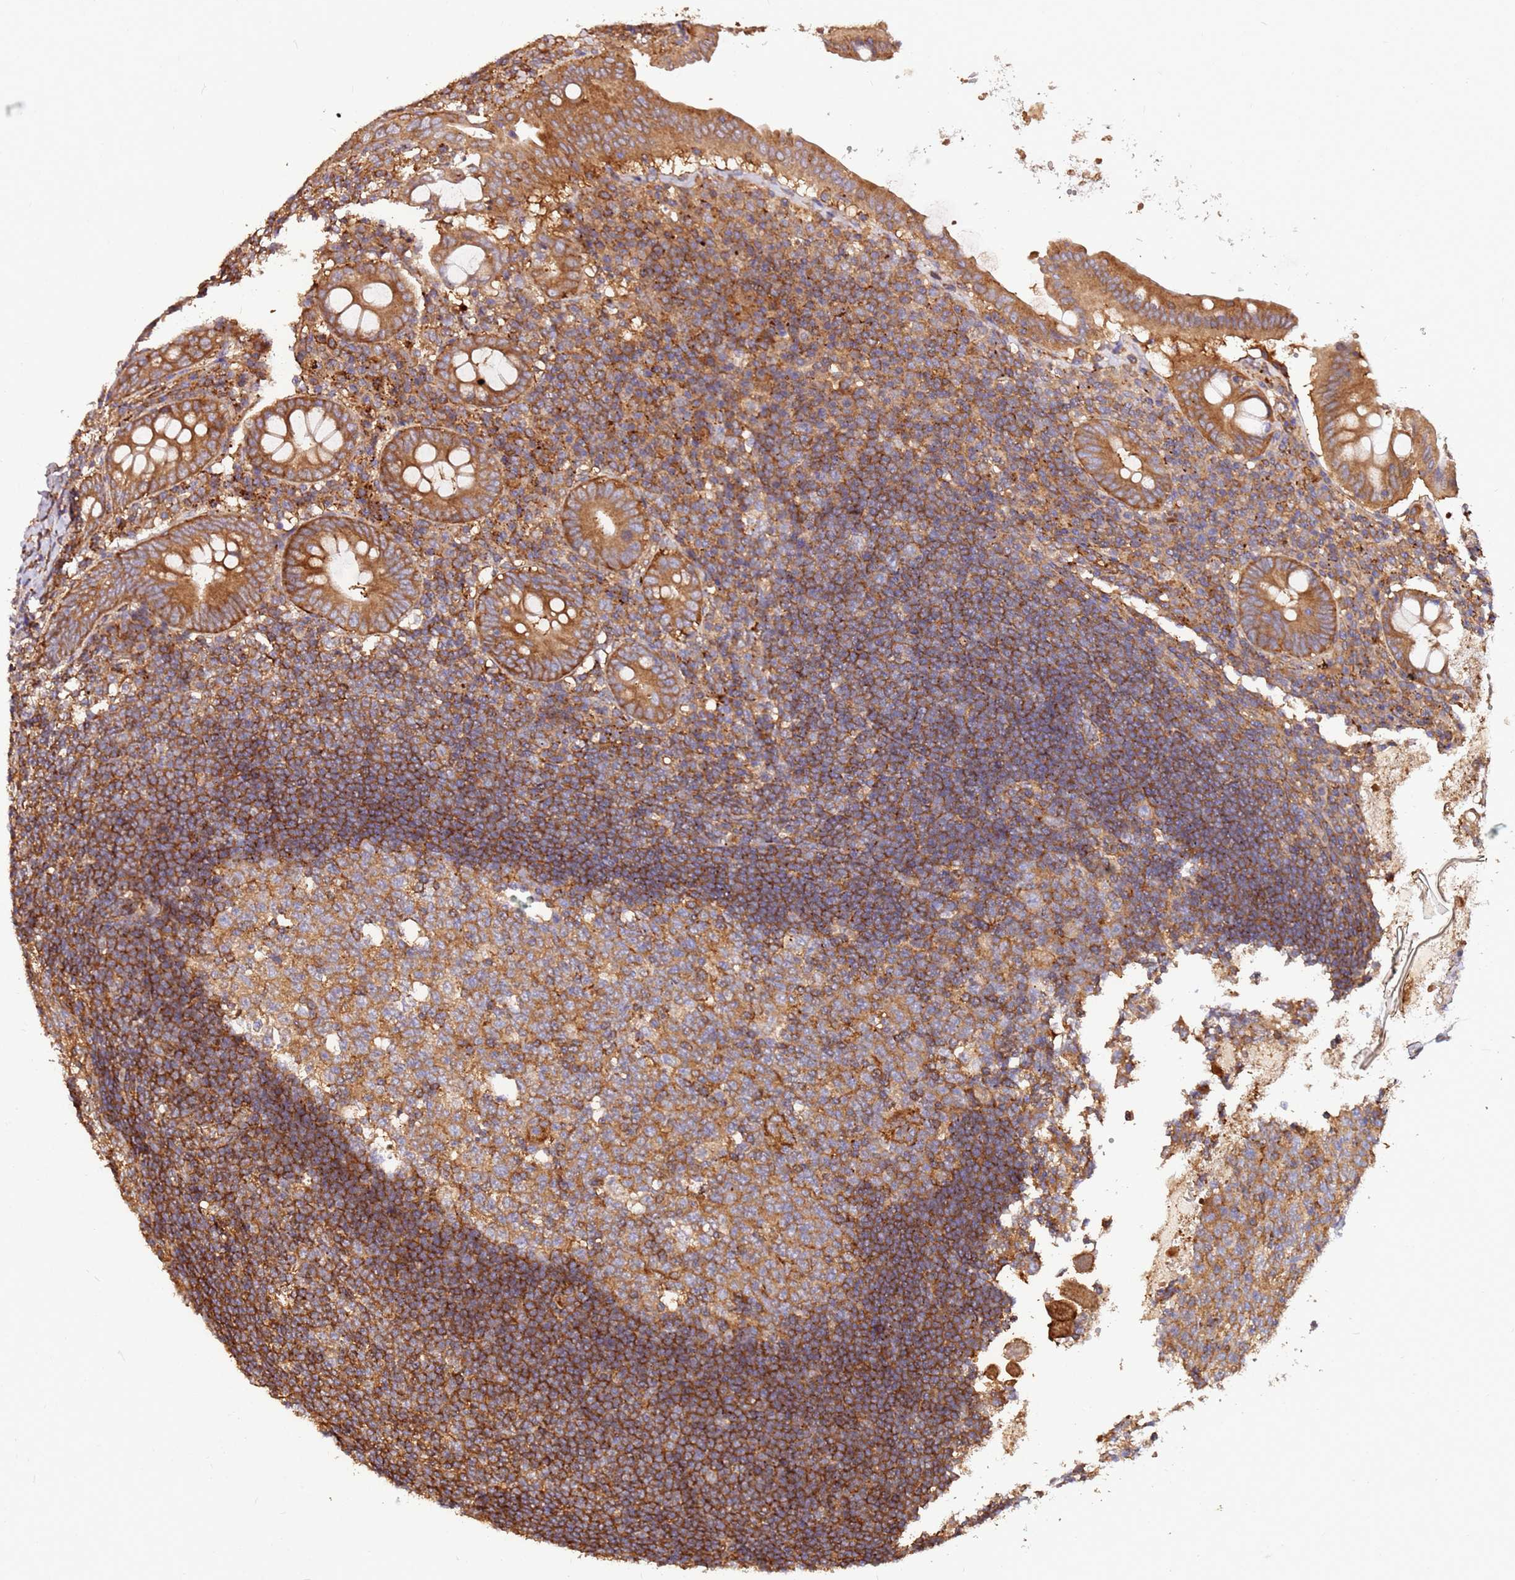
{"staining": {"intensity": "strong", "quantity": ">75%", "location": "cytoplasmic/membranous"}, "tissue": "appendix", "cell_type": "Glandular cells", "image_type": "normal", "snomed": [{"axis": "morphology", "description": "Normal tissue, NOS"}, {"axis": "topography", "description": "Appendix"}], "caption": "This micrograph demonstrates IHC staining of benign human appendix, with high strong cytoplasmic/membranous expression in approximately >75% of glandular cells.", "gene": "DVL3", "patient": {"sex": "female", "age": 54}}